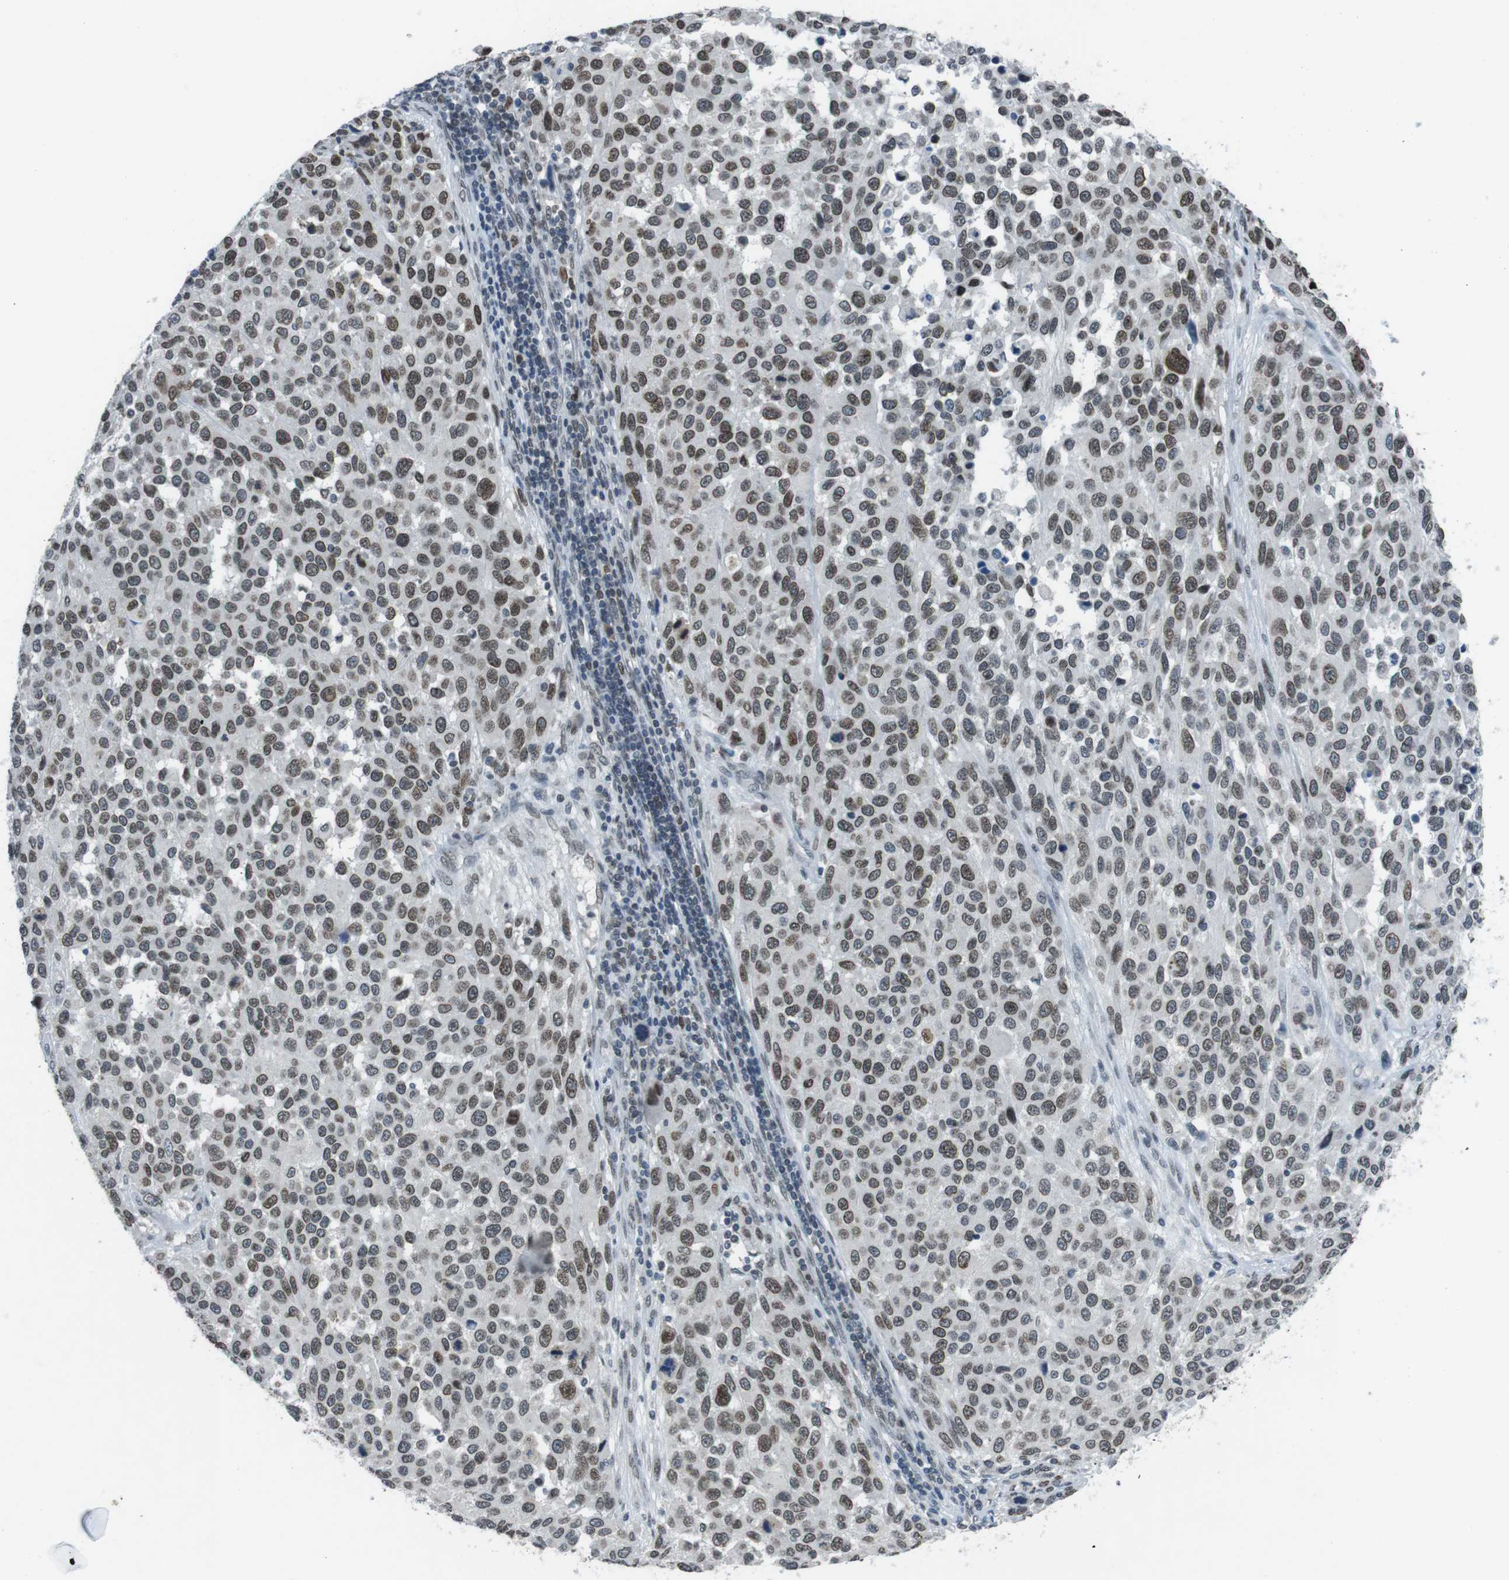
{"staining": {"intensity": "moderate", "quantity": ">75%", "location": "cytoplasmic/membranous,nuclear"}, "tissue": "melanoma", "cell_type": "Tumor cells", "image_type": "cancer", "snomed": [{"axis": "morphology", "description": "Malignant melanoma, Metastatic site"}, {"axis": "topography", "description": "Lymph node"}], "caption": "Malignant melanoma (metastatic site) tissue exhibits moderate cytoplasmic/membranous and nuclear positivity in about >75% of tumor cells, visualized by immunohistochemistry. Nuclei are stained in blue.", "gene": "MAD1L1", "patient": {"sex": "male", "age": 61}}